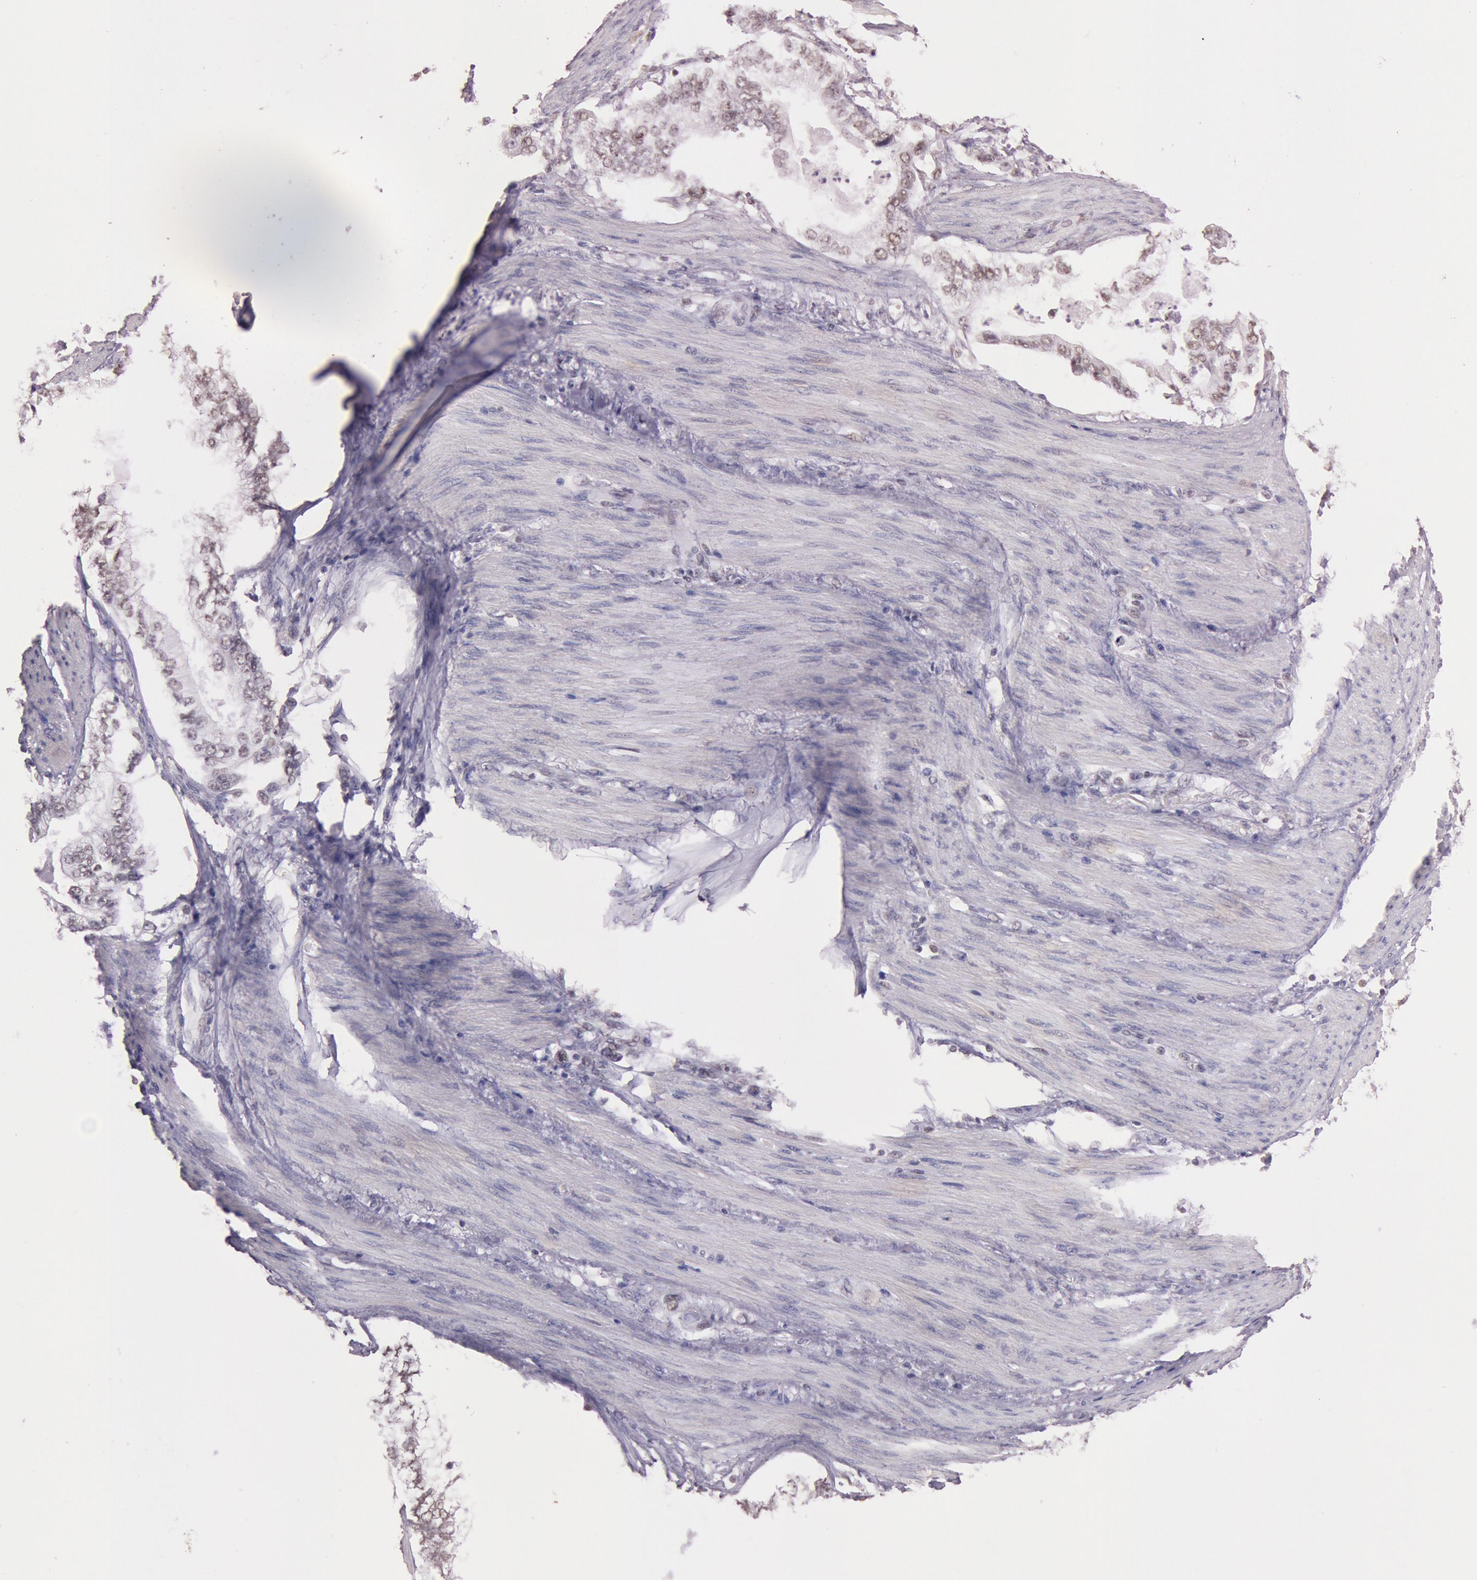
{"staining": {"intensity": "weak", "quantity": "25%-75%", "location": "nuclear"}, "tissue": "stomach cancer", "cell_type": "Tumor cells", "image_type": "cancer", "snomed": [{"axis": "morphology", "description": "Adenocarcinoma, NOS"}, {"axis": "topography", "description": "Pancreas"}, {"axis": "topography", "description": "Stomach, upper"}], "caption": "Protein expression analysis of human stomach cancer reveals weak nuclear staining in about 25%-75% of tumor cells.", "gene": "TASL", "patient": {"sex": "male", "age": 77}}